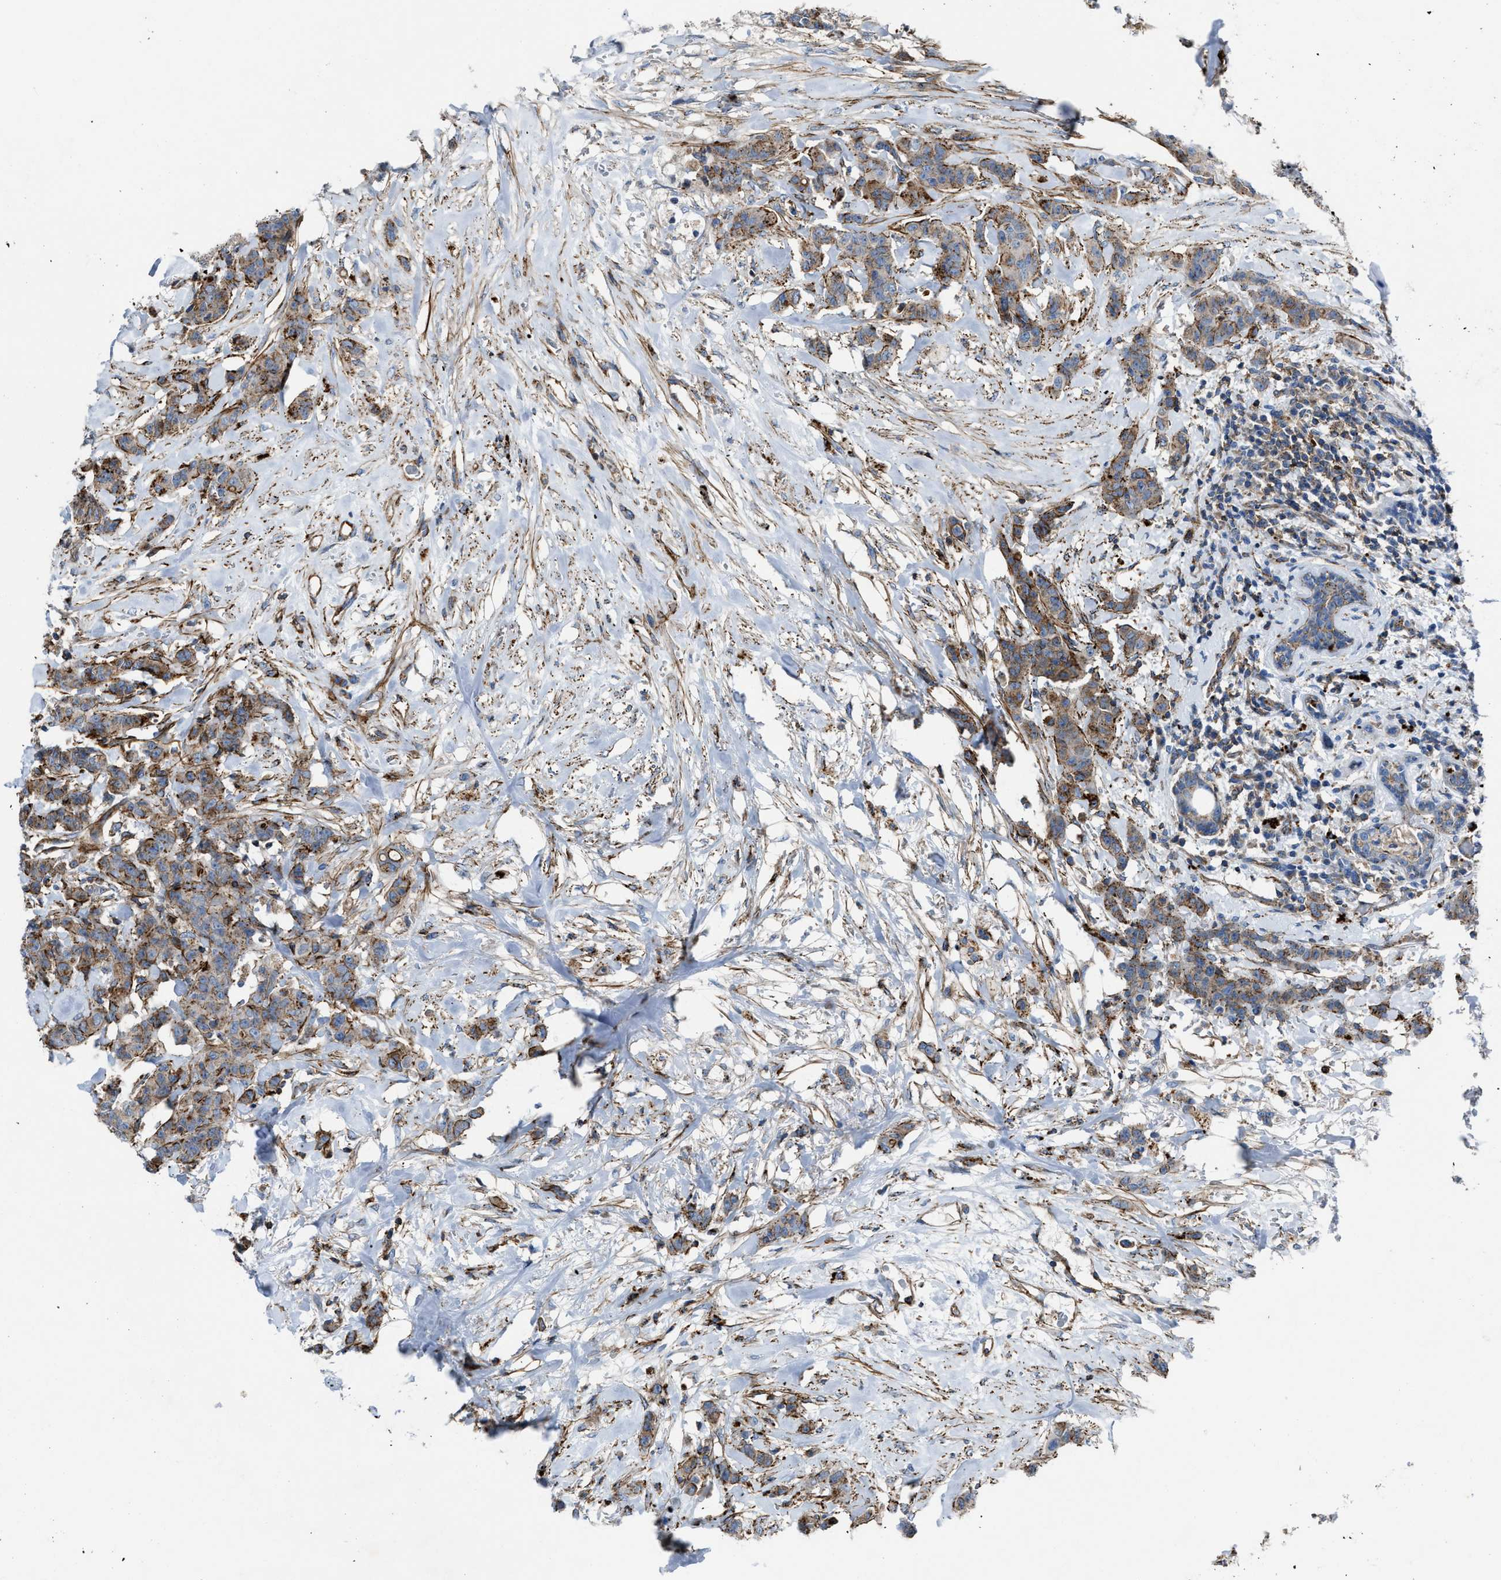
{"staining": {"intensity": "moderate", "quantity": ">75%", "location": "cytoplasmic/membranous"}, "tissue": "breast cancer", "cell_type": "Tumor cells", "image_type": "cancer", "snomed": [{"axis": "morphology", "description": "Normal tissue, NOS"}, {"axis": "morphology", "description": "Duct carcinoma"}, {"axis": "topography", "description": "Breast"}], "caption": "Breast intraductal carcinoma tissue exhibits moderate cytoplasmic/membranous expression in approximately >75% of tumor cells The staining was performed using DAB, with brown indicating positive protein expression. Nuclei are stained blue with hematoxylin.", "gene": "AGPAT2", "patient": {"sex": "female", "age": 40}}